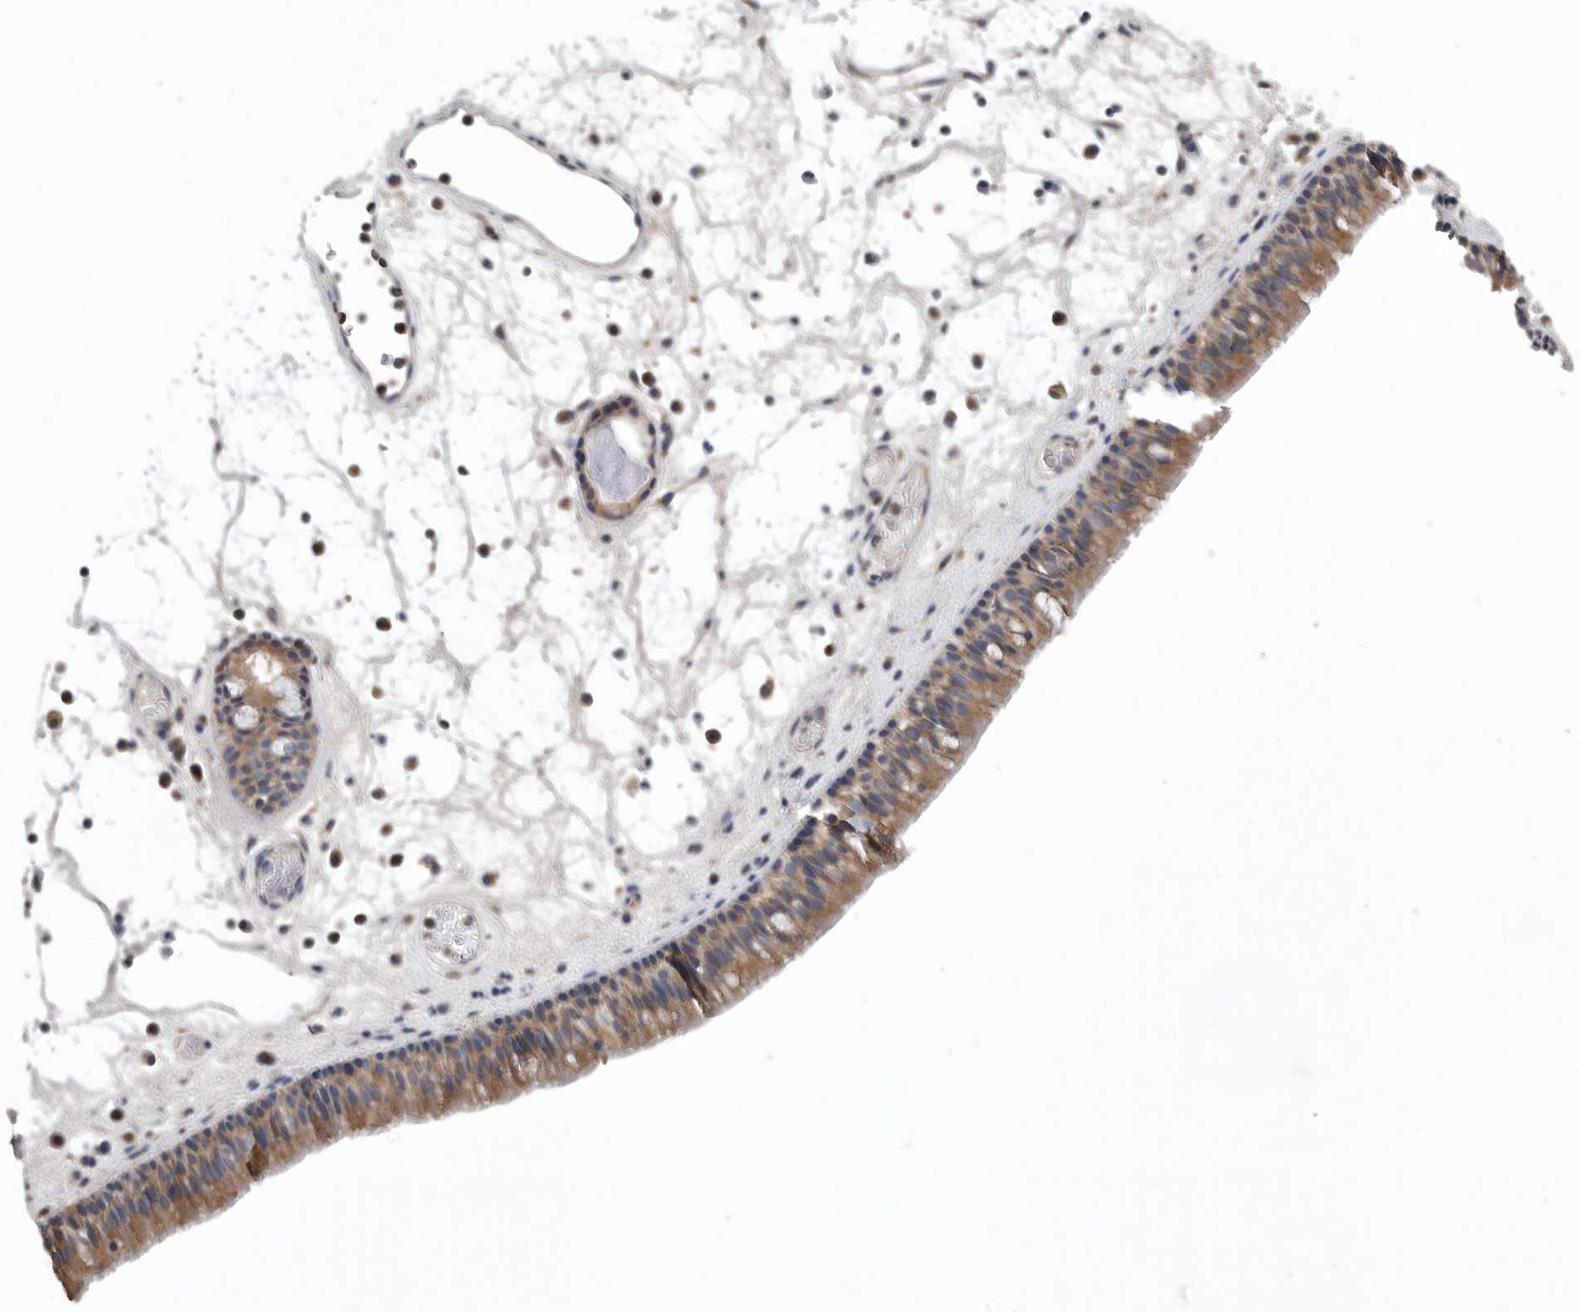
{"staining": {"intensity": "moderate", "quantity": ">75%", "location": "cytoplasmic/membranous"}, "tissue": "nasopharynx", "cell_type": "Respiratory epithelial cells", "image_type": "normal", "snomed": [{"axis": "morphology", "description": "Normal tissue, NOS"}, {"axis": "morphology", "description": "Inflammation, NOS"}, {"axis": "morphology", "description": "Malignant melanoma, Metastatic site"}, {"axis": "topography", "description": "Nasopharynx"}], "caption": "Protein positivity by immunohistochemistry (IHC) displays moderate cytoplasmic/membranous expression in about >75% of respiratory epithelial cells in normal nasopharynx. (Stains: DAB (3,3'-diaminobenzidine) in brown, nuclei in blue, Microscopy: brightfield microscopy at high magnification).", "gene": "OXR1", "patient": {"sex": "male", "age": 70}}